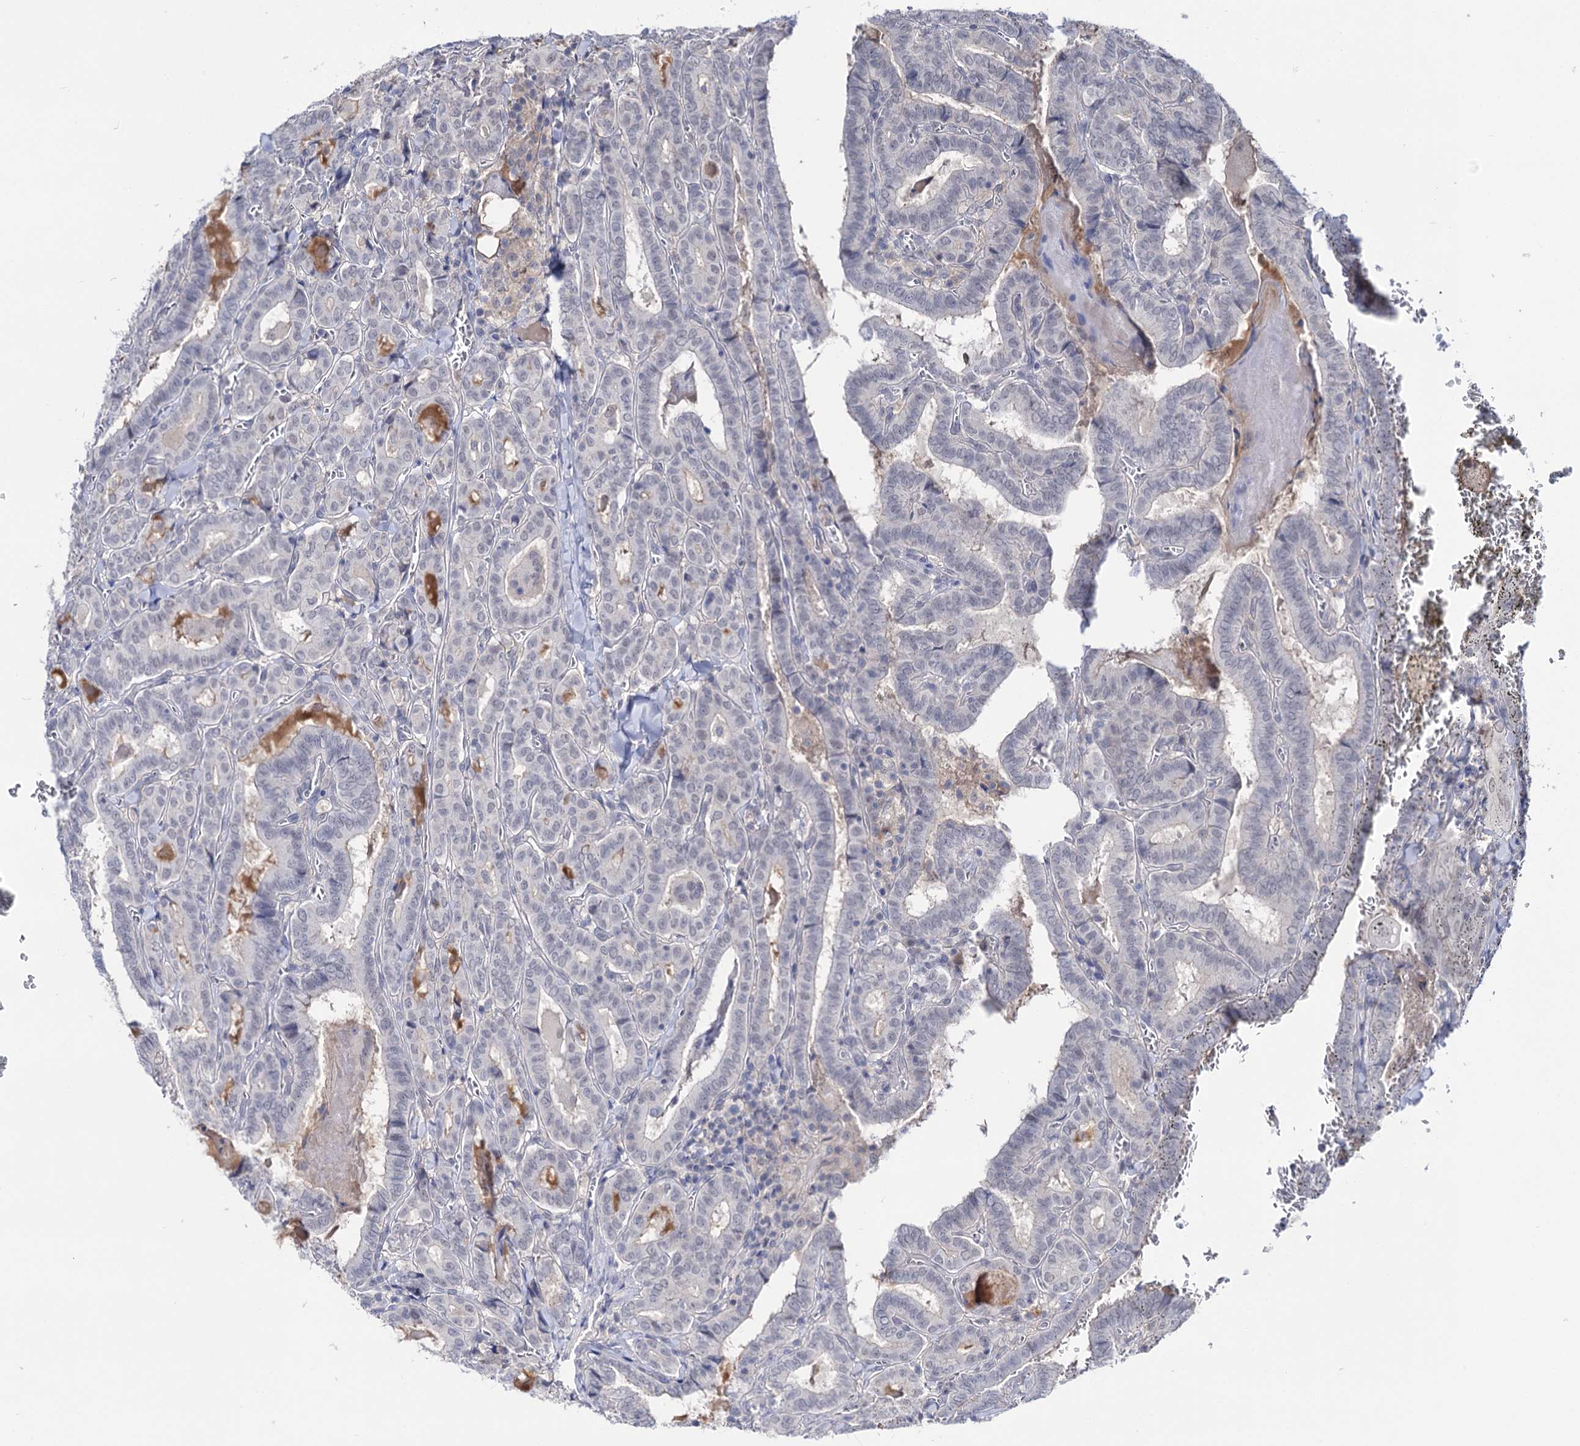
{"staining": {"intensity": "negative", "quantity": "none", "location": "none"}, "tissue": "thyroid cancer", "cell_type": "Tumor cells", "image_type": "cancer", "snomed": [{"axis": "morphology", "description": "Papillary adenocarcinoma, NOS"}, {"axis": "topography", "description": "Thyroid gland"}], "caption": "A photomicrograph of thyroid cancer stained for a protein demonstrates no brown staining in tumor cells.", "gene": "NEK10", "patient": {"sex": "female", "age": 72}}